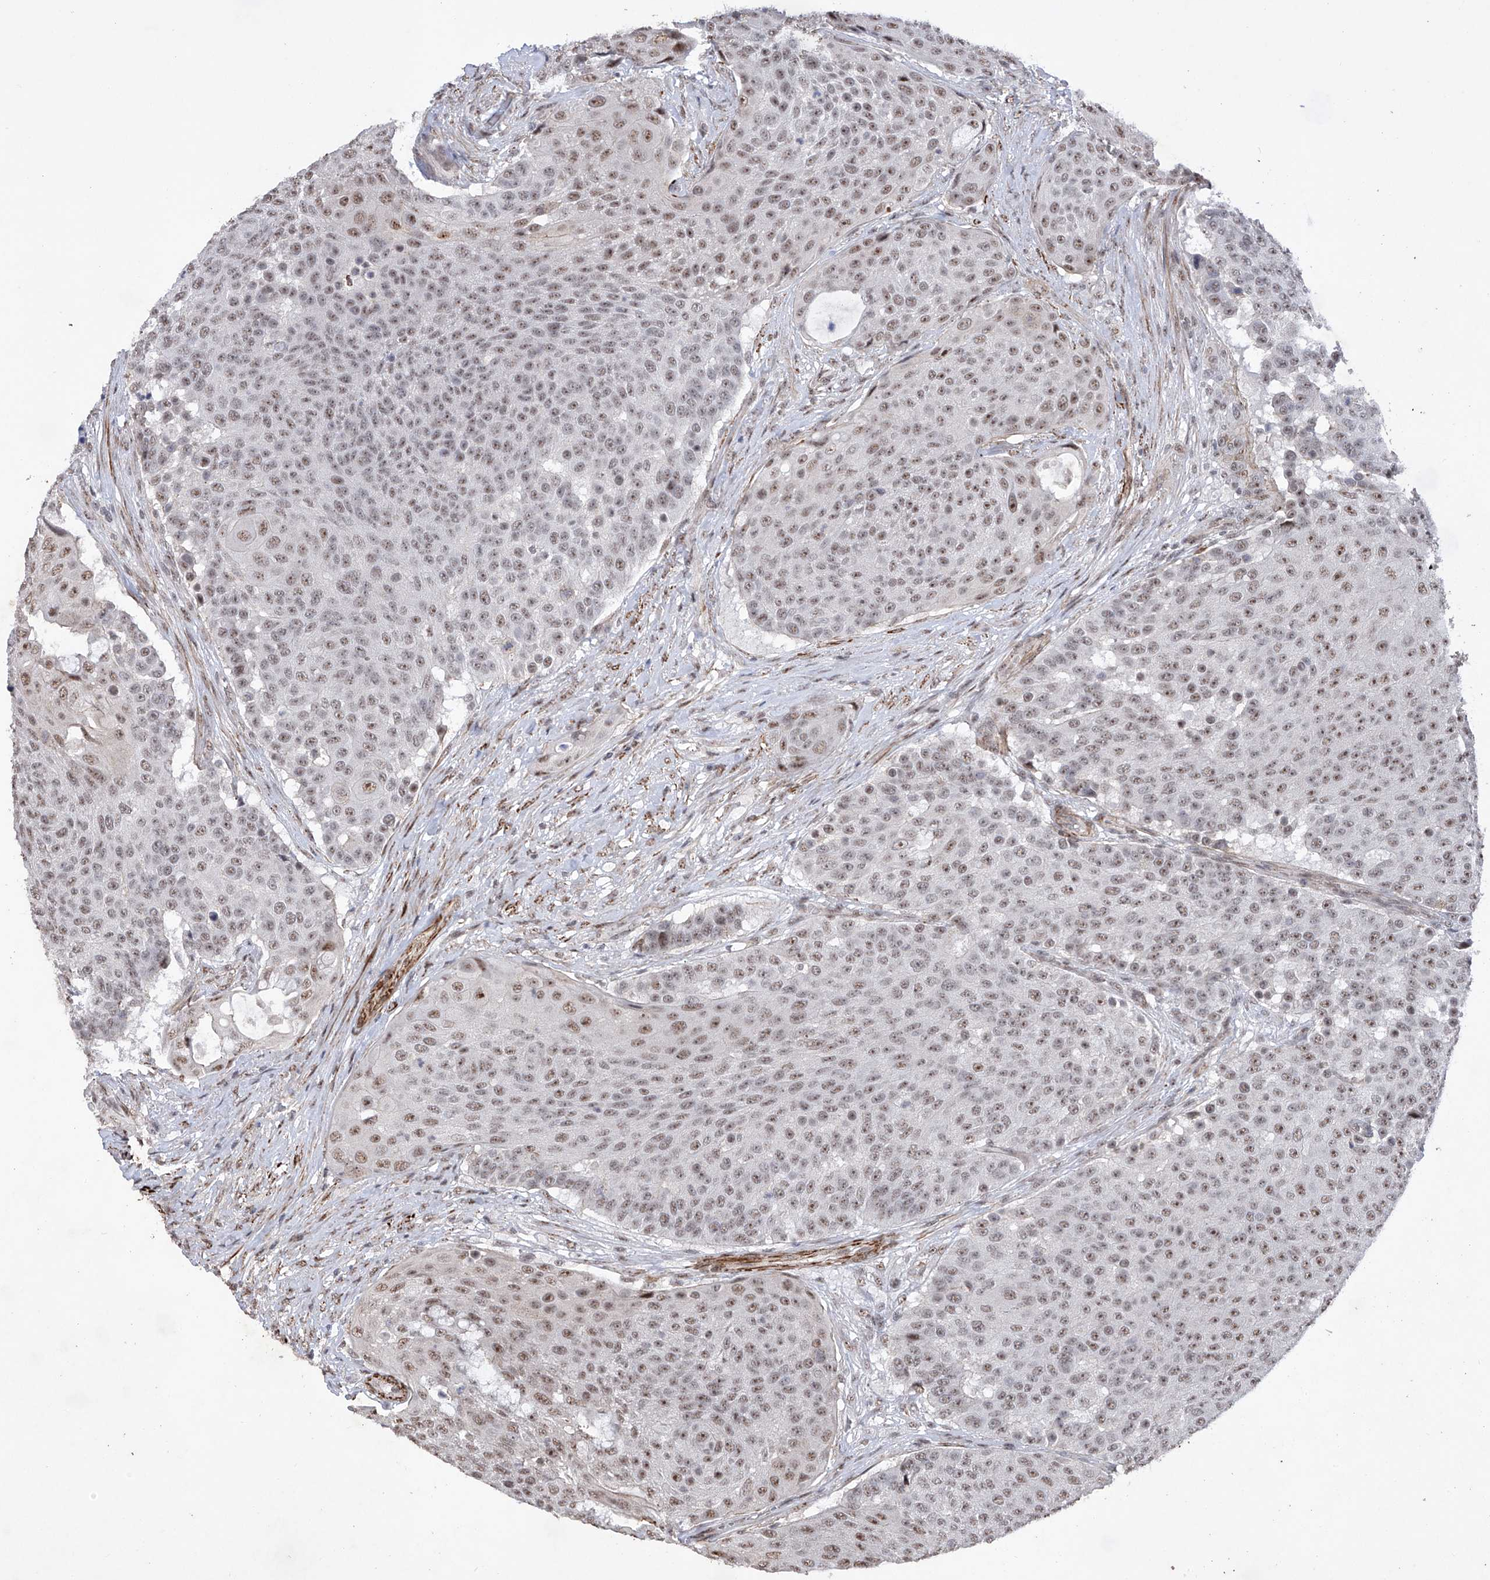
{"staining": {"intensity": "moderate", "quantity": "25%-75%", "location": "nuclear"}, "tissue": "urothelial cancer", "cell_type": "Tumor cells", "image_type": "cancer", "snomed": [{"axis": "morphology", "description": "Urothelial carcinoma, High grade"}, {"axis": "topography", "description": "Urinary bladder"}], "caption": "Immunohistochemistry (DAB (3,3'-diaminobenzidine)) staining of human high-grade urothelial carcinoma exhibits moderate nuclear protein positivity in about 25%-75% of tumor cells.", "gene": "NFATC4", "patient": {"sex": "female", "age": 63}}